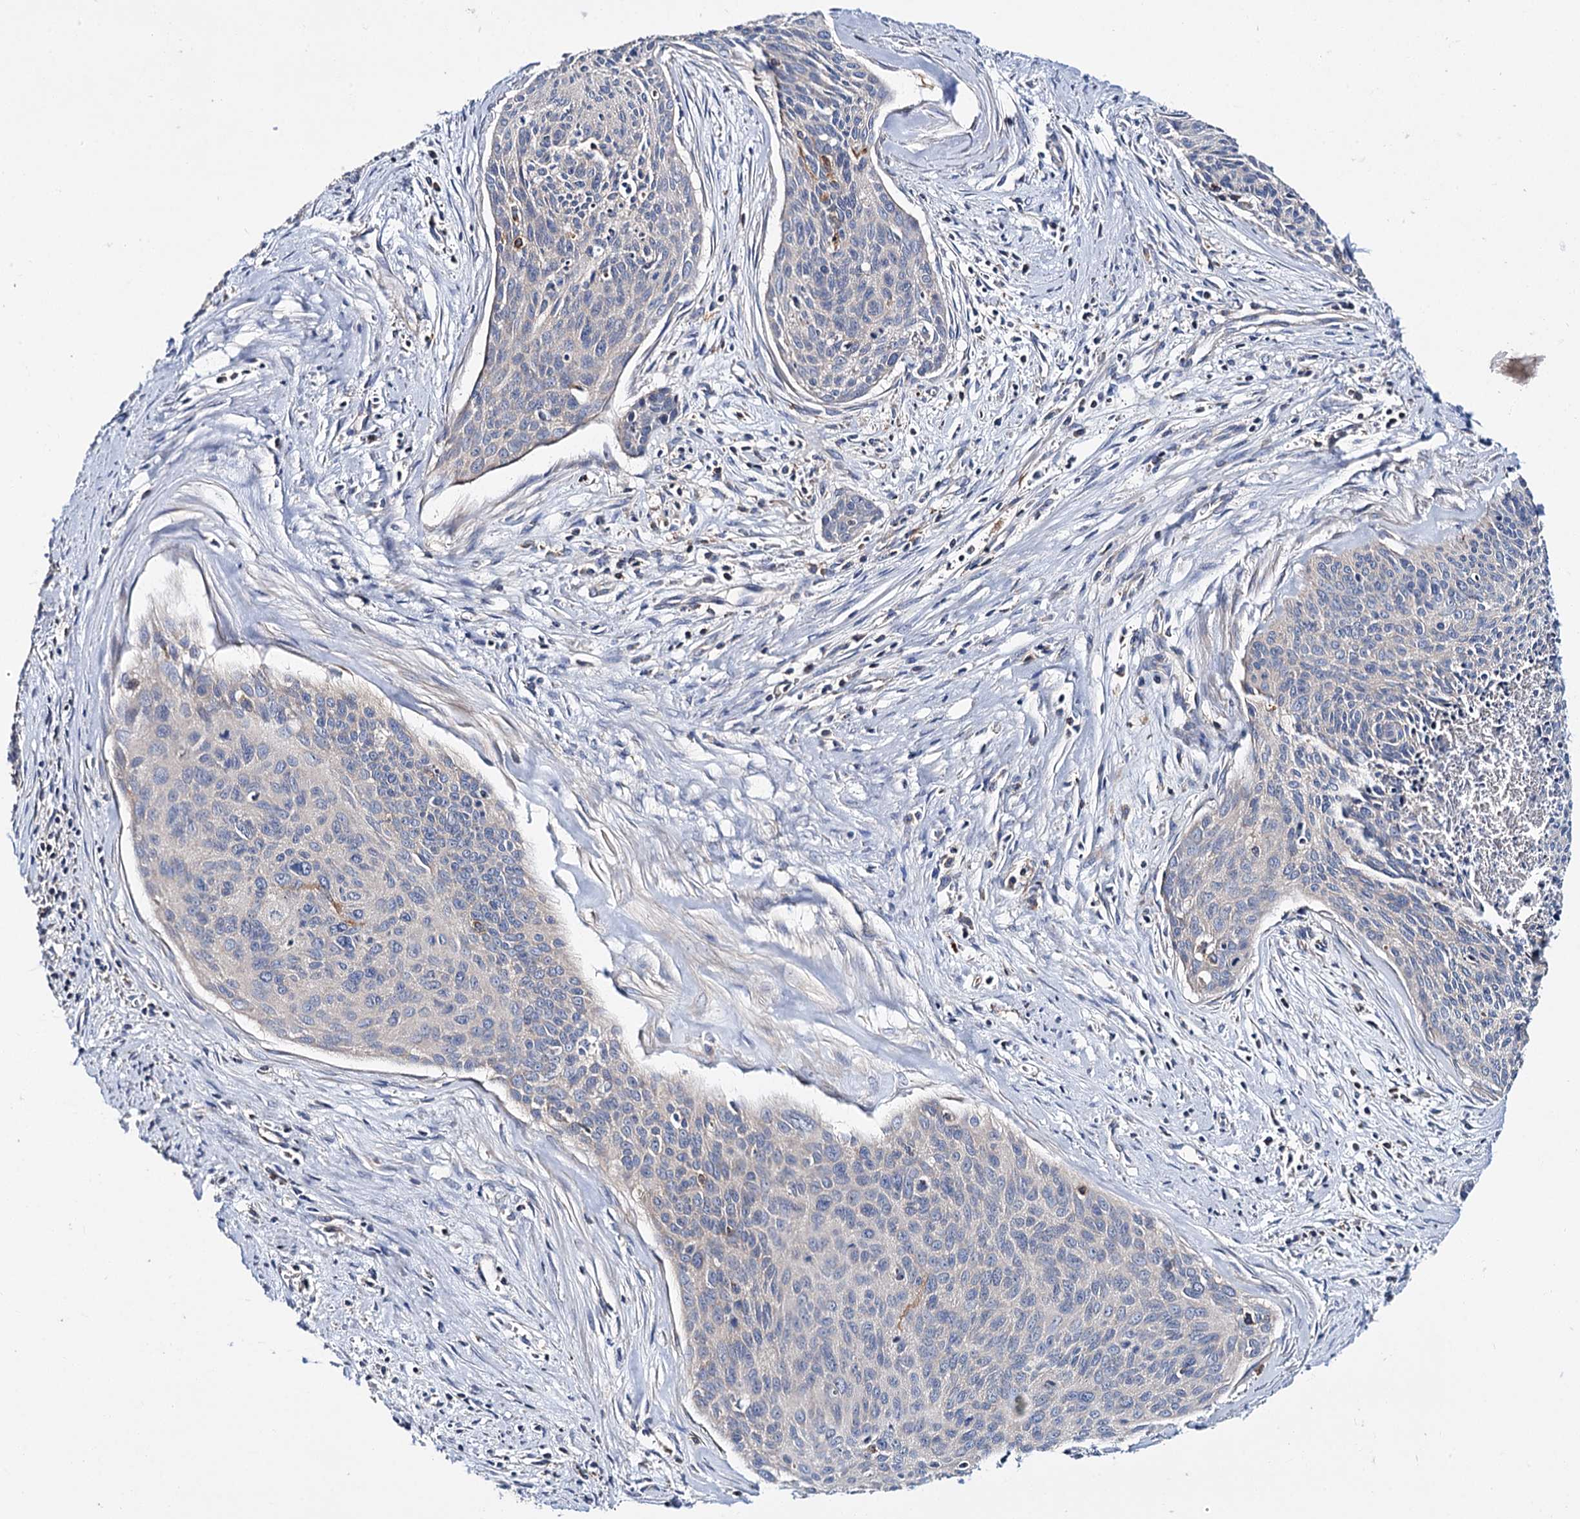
{"staining": {"intensity": "negative", "quantity": "none", "location": "none"}, "tissue": "cervical cancer", "cell_type": "Tumor cells", "image_type": "cancer", "snomed": [{"axis": "morphology", "description": "Squamous cell carcinoma, NOS"}, {"axis": "topography", "description": "Cervix"}], "caption": "This is an immunohistochemistry image of cervical cancer. There is no positivity in tumor cells.", "gene": "UBASH3B", "patient": {"sex": "female", "age": 55}}